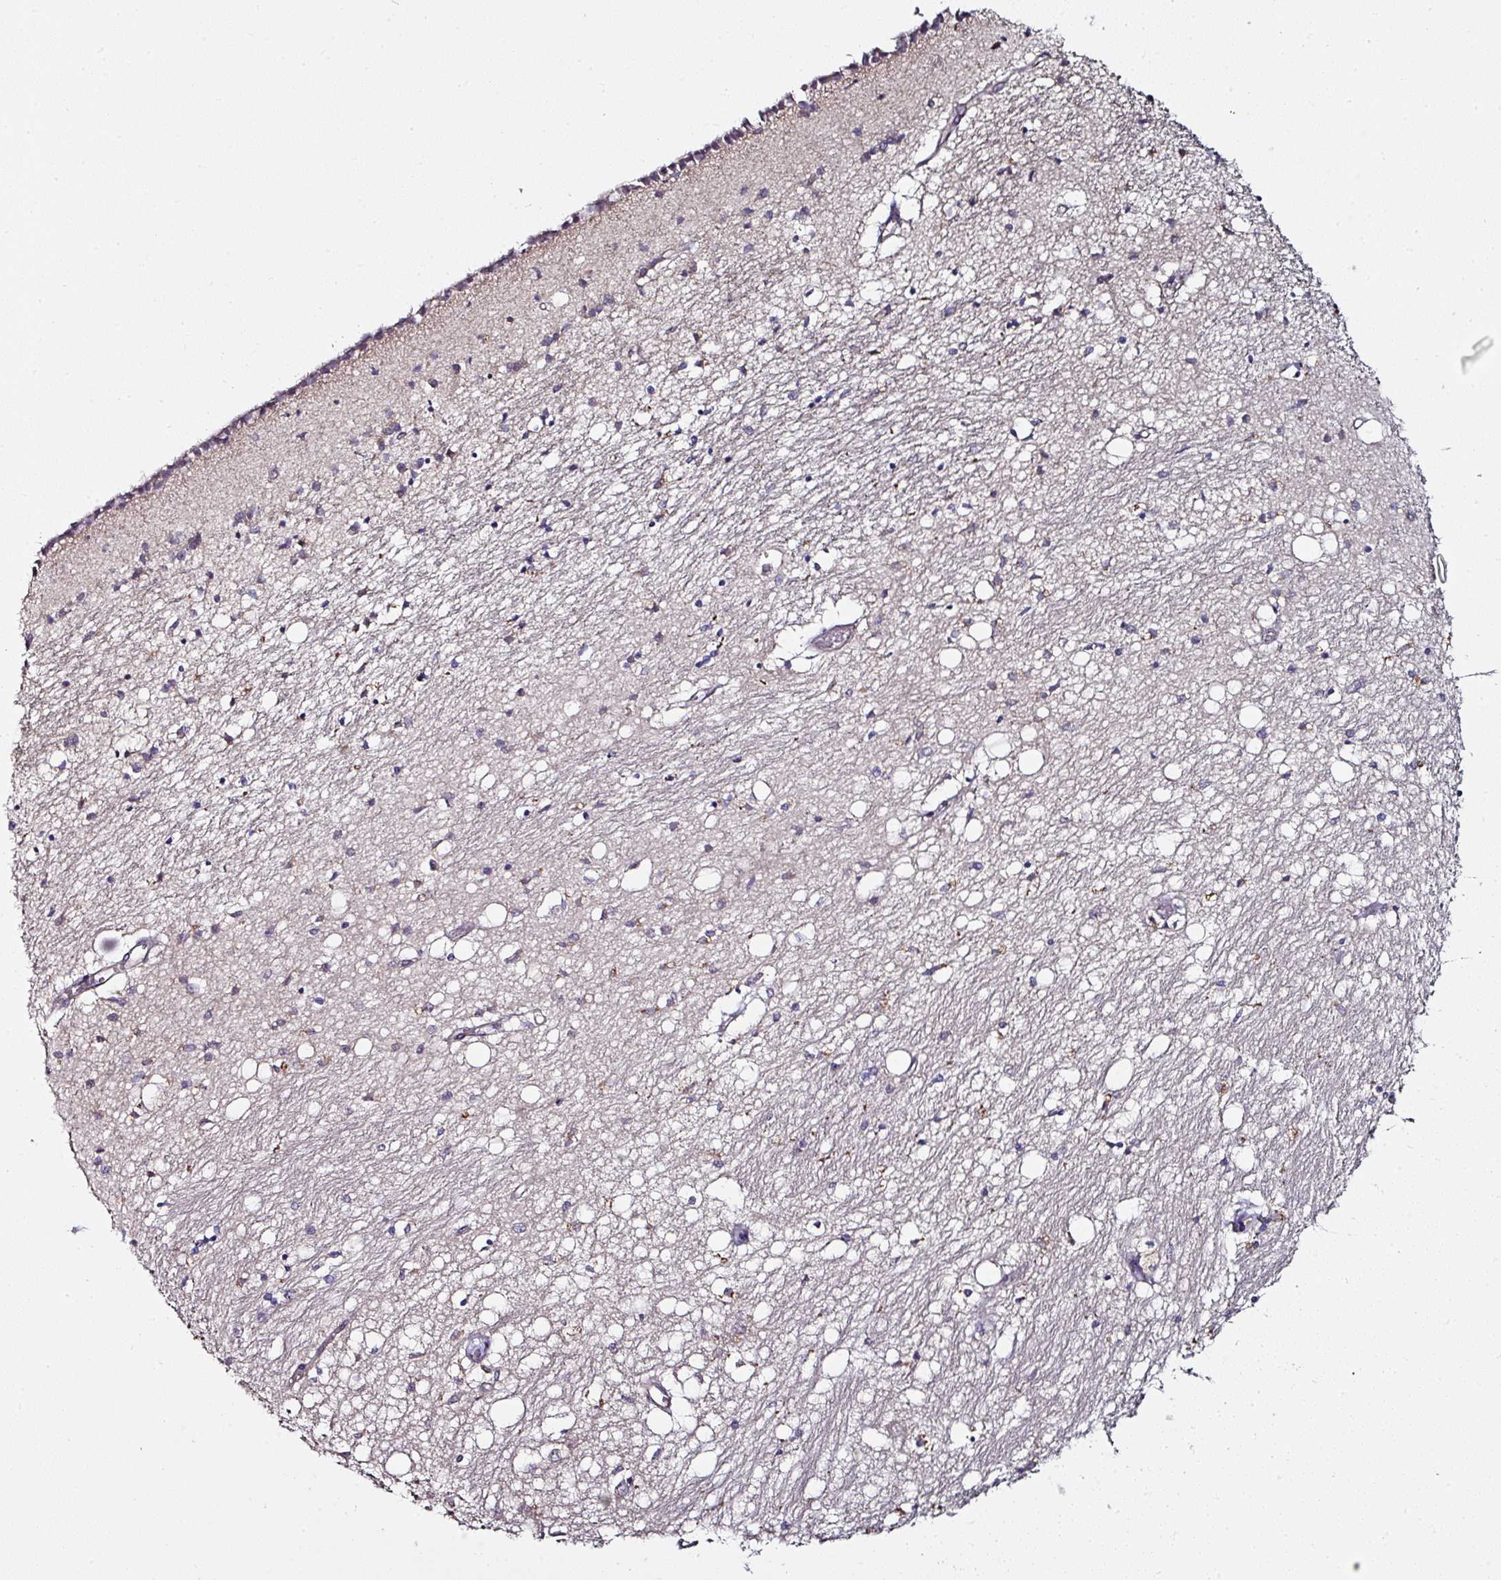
{"staining": {"intensity": "weak", "quantity": "<25%", "location": "cytoplasmic/membranous"}, "tissue": "caudate", "cell_type": "Glial cells", "image_type": "normal", "snomed": [{"axis": "morphology", "description": "Normal tissue, NOS"}, {"axis": "topography", "description": "Lateral ventricle wall"}], "caption": "A micrograph of caudate stained for a protein demonstrates no brown staining in glial cells. (DAB immunohistochemistry, high magnification).", "gene": "CTDSP2", "patient": {"sex": "male", "age": 70}}